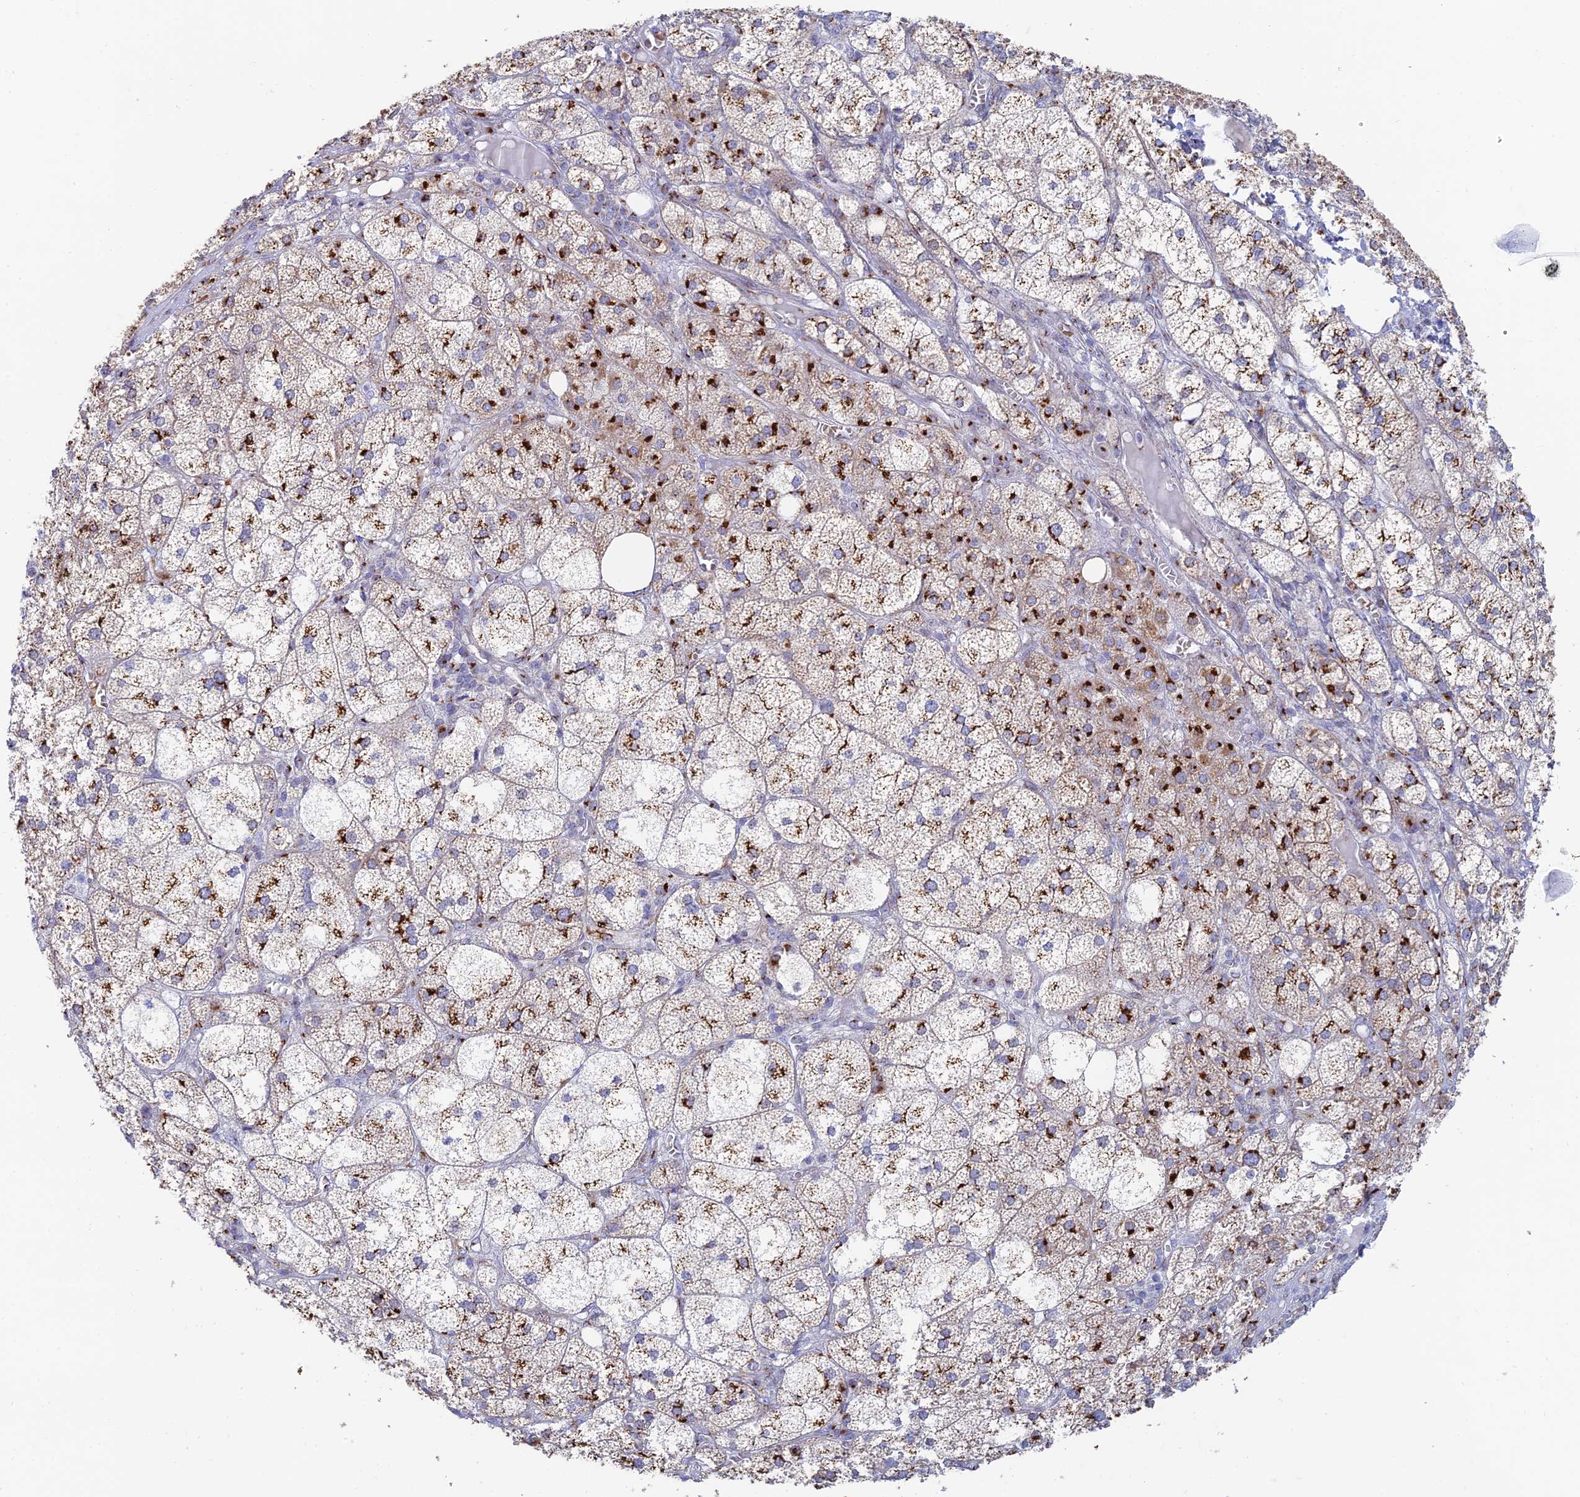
{"staining": {"intensity": "strong", "quantity": ">75%", "location": "cytoplasmic/membranous"}, "tissue": "adrenal gland", "cell_type": "Glandular cells", "image_type": "normal", "snomed": [{"axis": "morphology", "description": "Normal tissue, NOS"}, {"axis": "topography", "description": "Adrenal gland"}], "caption": "This histopathology image shows immunohistochemistry (IHC) staining of benign adrenal gland, with high strong cytoplasmic/membranous positivity in about >75% of glandular cells.", "gene": "ENSG00000267561", "patient": {"sex": "female", "age": 61}}